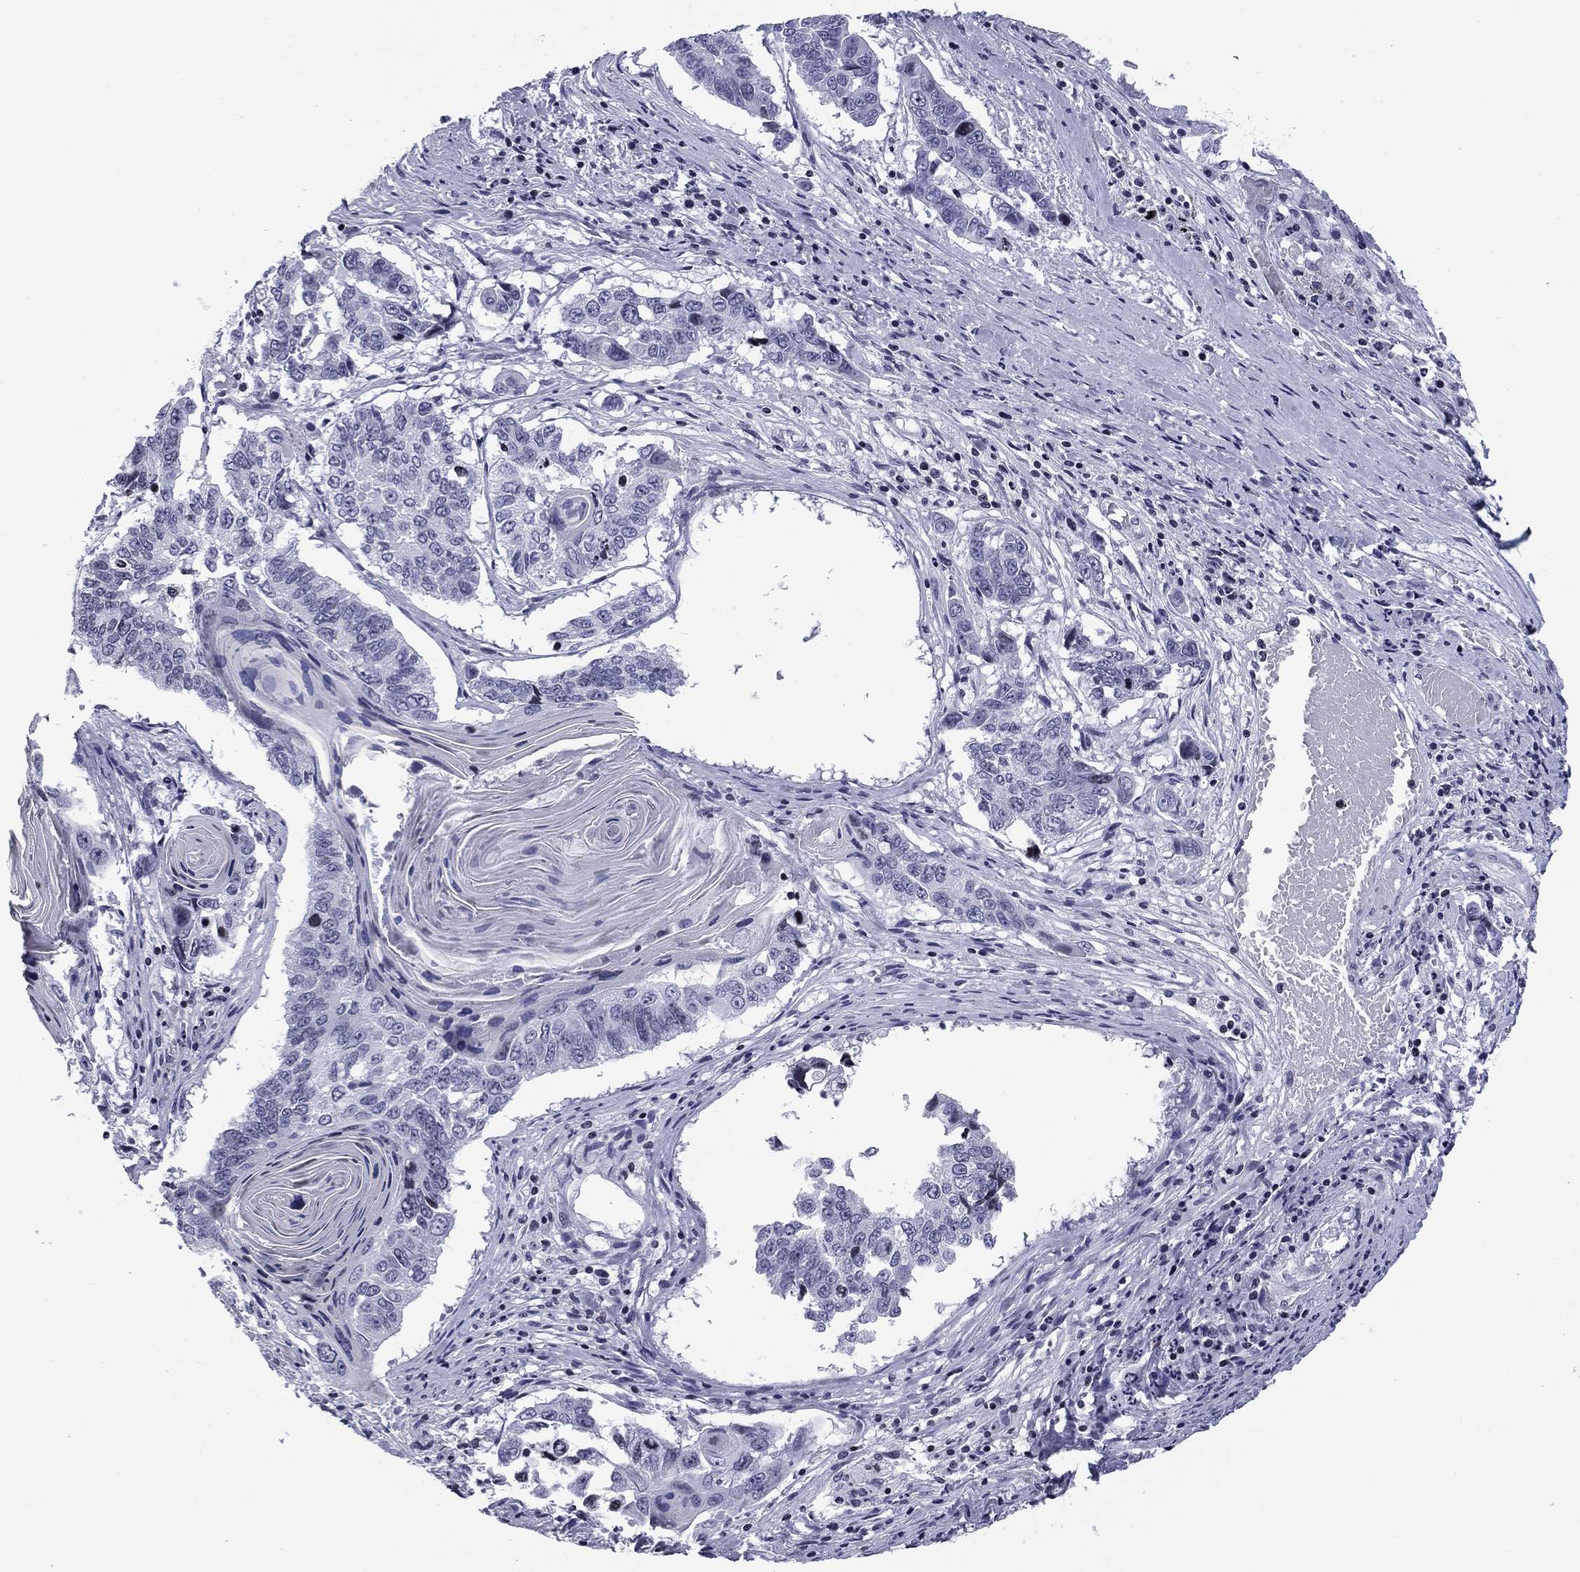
{"staining": {"intensity": "negative", "quantity": "none", "location": "none"}, "tissue": "lung cancer", "cell_type": "Tumor cells", "image_type": "cancer", "snomed": [{"axis": "morphology", "description": "Squamous cell carcinoma, NOS"}, {"axis": "topography", "description": "Lung"}], "caption": "Tumor cells are negative for protein expression in human lung squamous cell carcinoma.", "gene": "CCDC144A", "patient": {"sex": "male", "age": 73}}